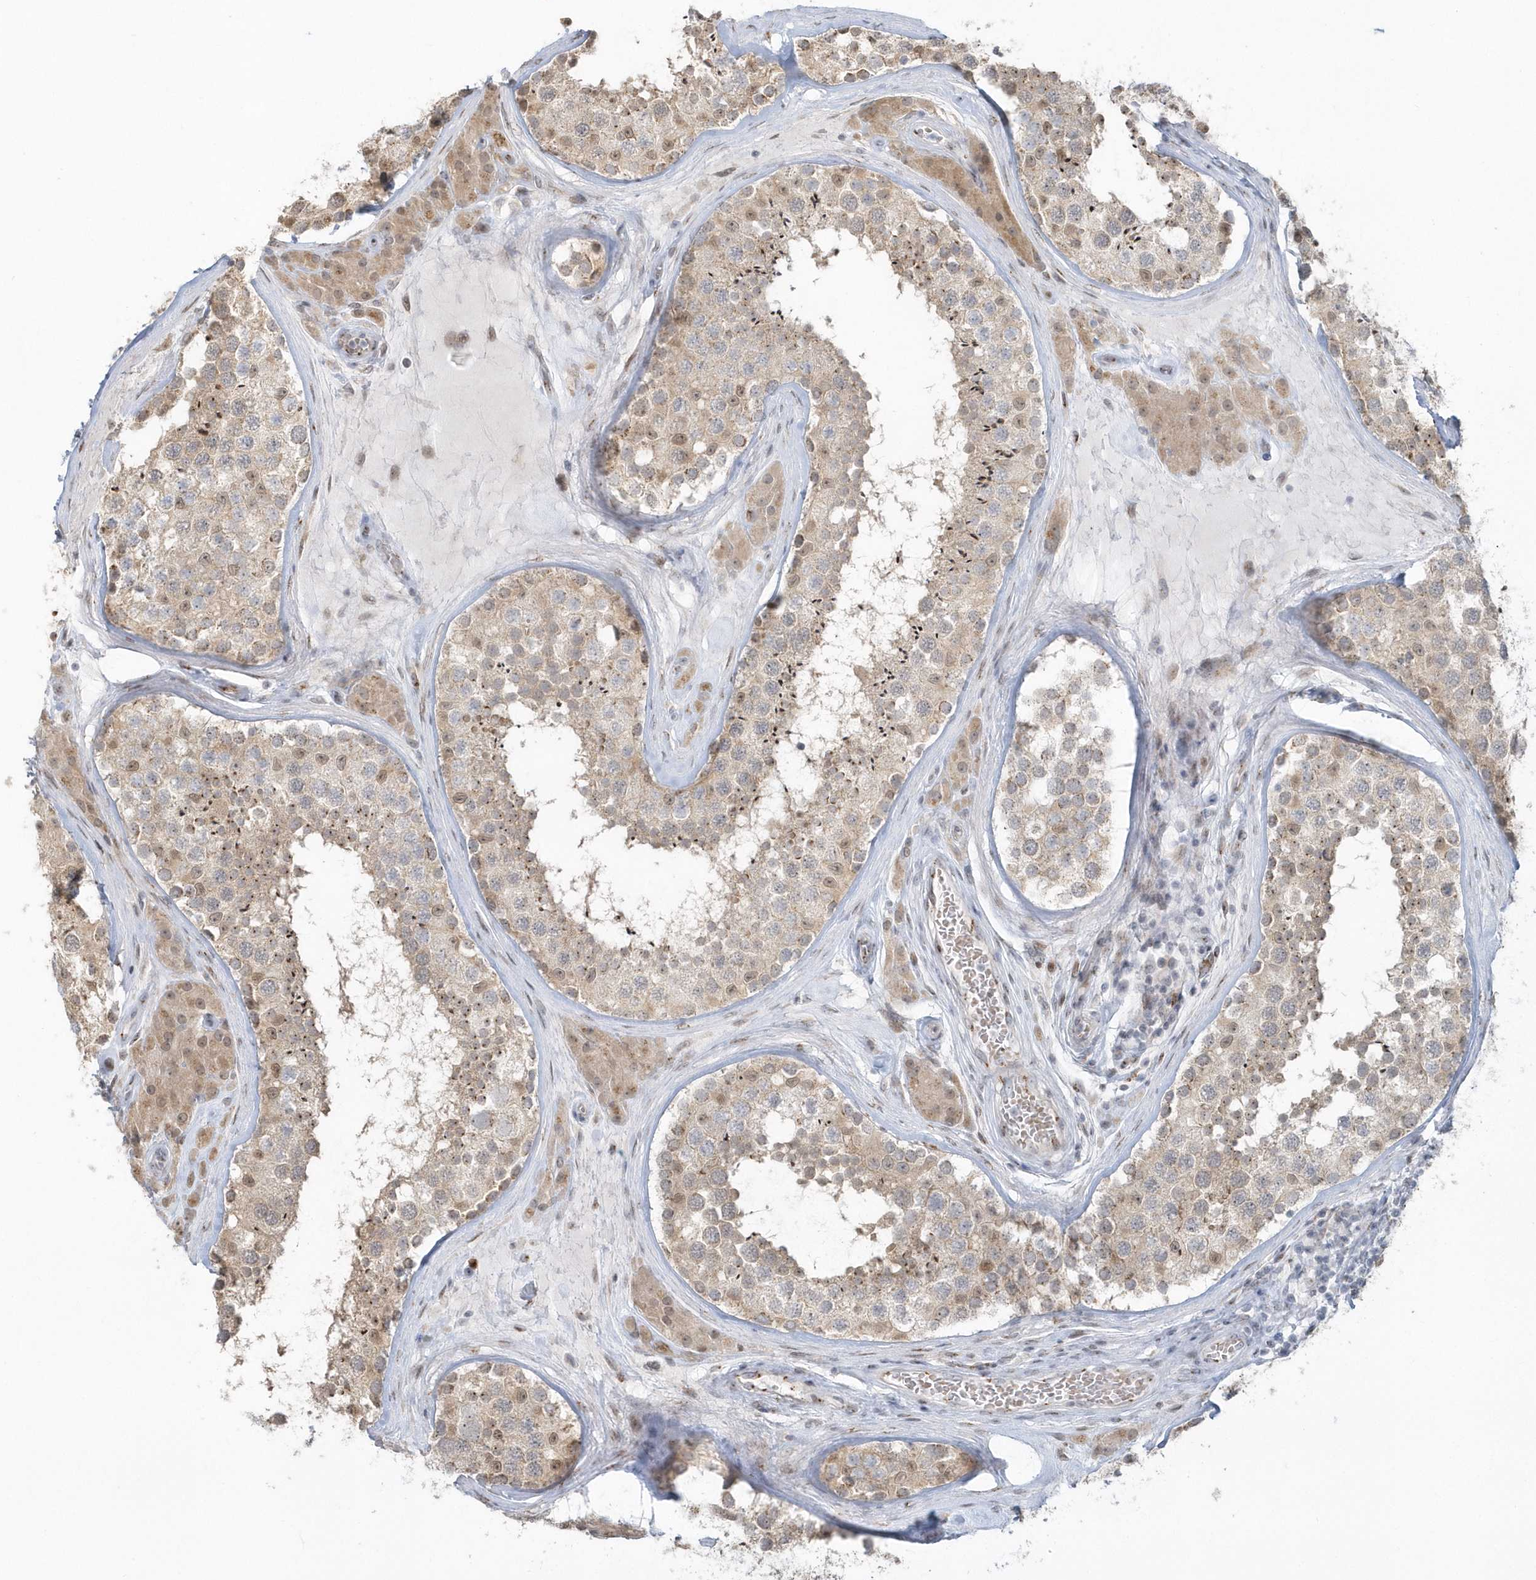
{"staining": {"intensity": "moderate", "quantity": "25%-75%", "location": "cytoplasmic/membranous,nuclear"}, "tissue": "testis", "cell_type": "Cells in seminiferous ducts", "image_type": "normal", "snomed": [{"axis": "morphology", "description": "Normal tissue, NOS"}, {"axis": "topography", "description": "Testis"}], "caption": "Protein staining of unremarkable testis shows moderate cytoplasmic/membranous,nuclear expression in about 25%-75% of cells in seminiferous ducts. Using DAB (brown) and hematoxylin (blue) stains, captured at high magnification using brightfield microscopy.", "gene": "DHFR", "patient": {"sex": "male", "age": 46}}